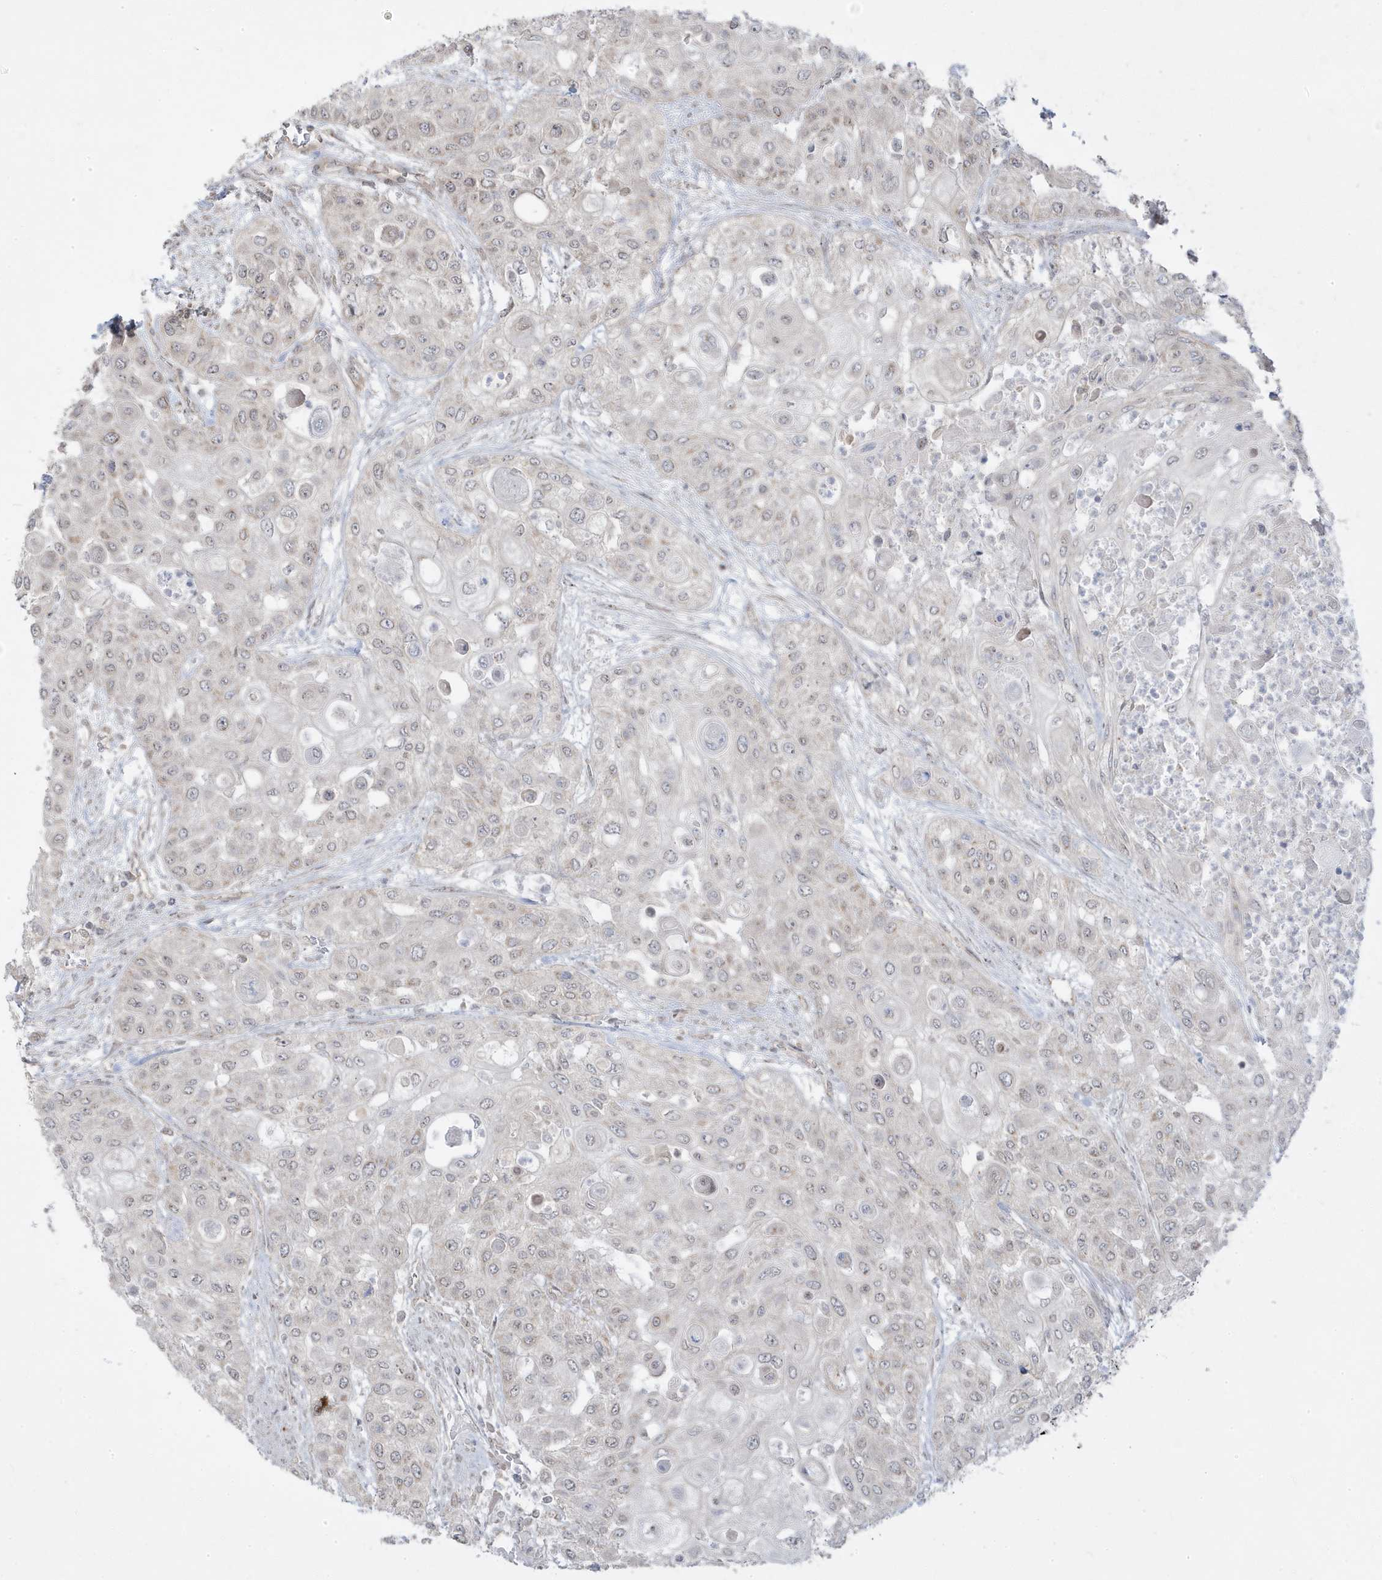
{"staining": {"intensity": "negative", "quantity": "none", "location": "none"}, "tissue": "urothelial cancer", "cell_type": "Tumor cells", "image_type": "cancer", "snomed": [{"axis": "morphology", "description": "Urothelial carcinoma, High grade"}, {"axis": "topography", "description": "Urinary bladder"}], "caption": "This photomicrograph is of urothelial cancer stained with immunohistochemistry to label a protein in brown with the nuclei are counter-stained blue. There is no staining in tumor cells. (DAB (3,3'-diaminobenzidine) IHC, high magnification).", "gene": "DNAJC12", "patient": {"sex": "female", "age": 79}}